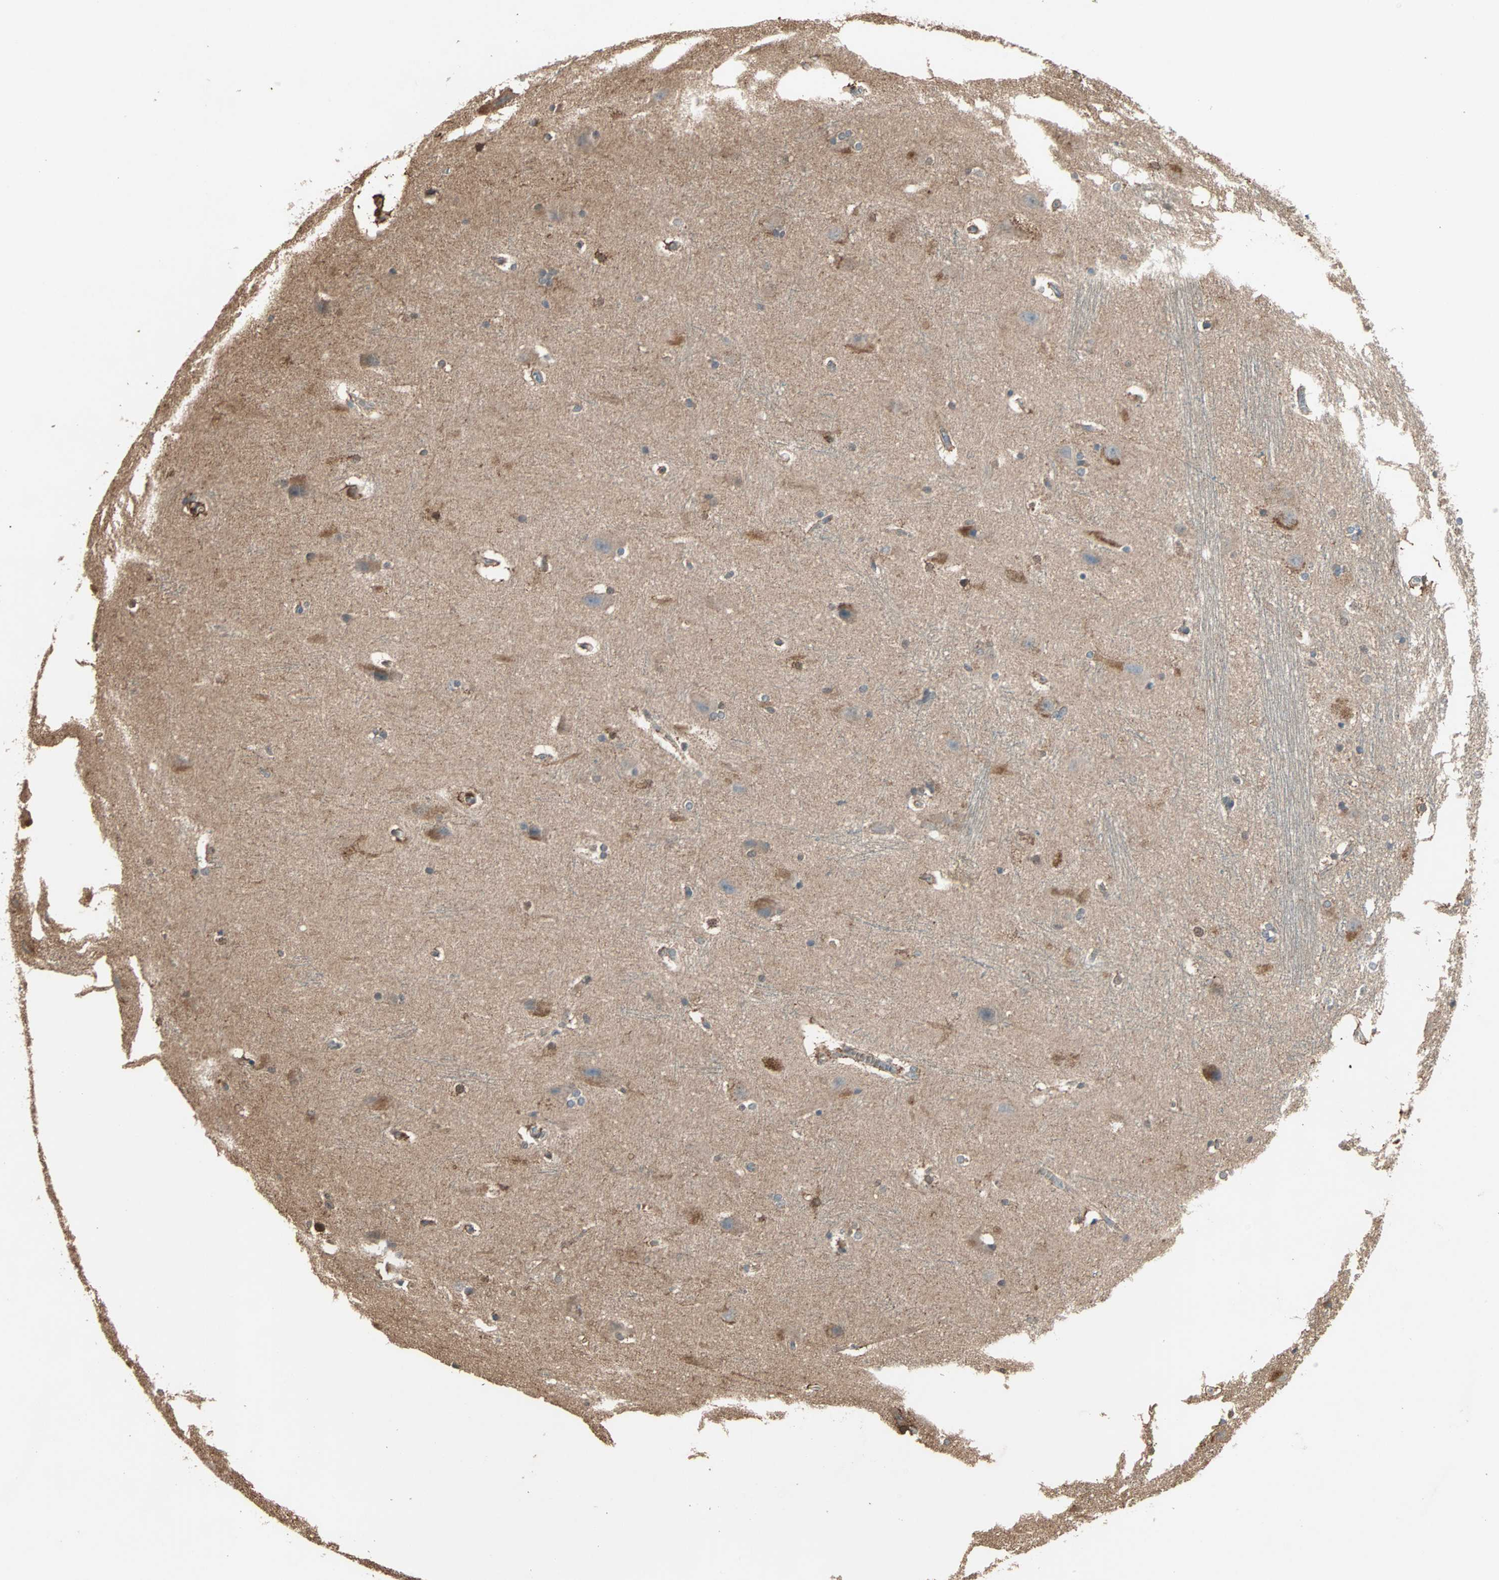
{"staining": {"intensity": "moderate", "quantity": "<25%", "location": "cytoplasmic/membranous,nuclear"}, "tissue": "hippocampus", "cell_type": "Glial cells", "image_type": "normal", "snomed": [{"axis": "morphology", "description": "Normal tissue, NOS"}, {"axis": "topography", "description": "Hippocampus"}], "caption": "Unremarkable hippocampus reveals moderate cytoplasmic/membranous,nuclear expression in about <25% of glial cells The protein is stained brown, and the nuclei are stained in blue (DAB IHC with brightfield microscopy, high magnification)..", "gene": "DRG2", "patient": {"sex": "female", "age": 19}}